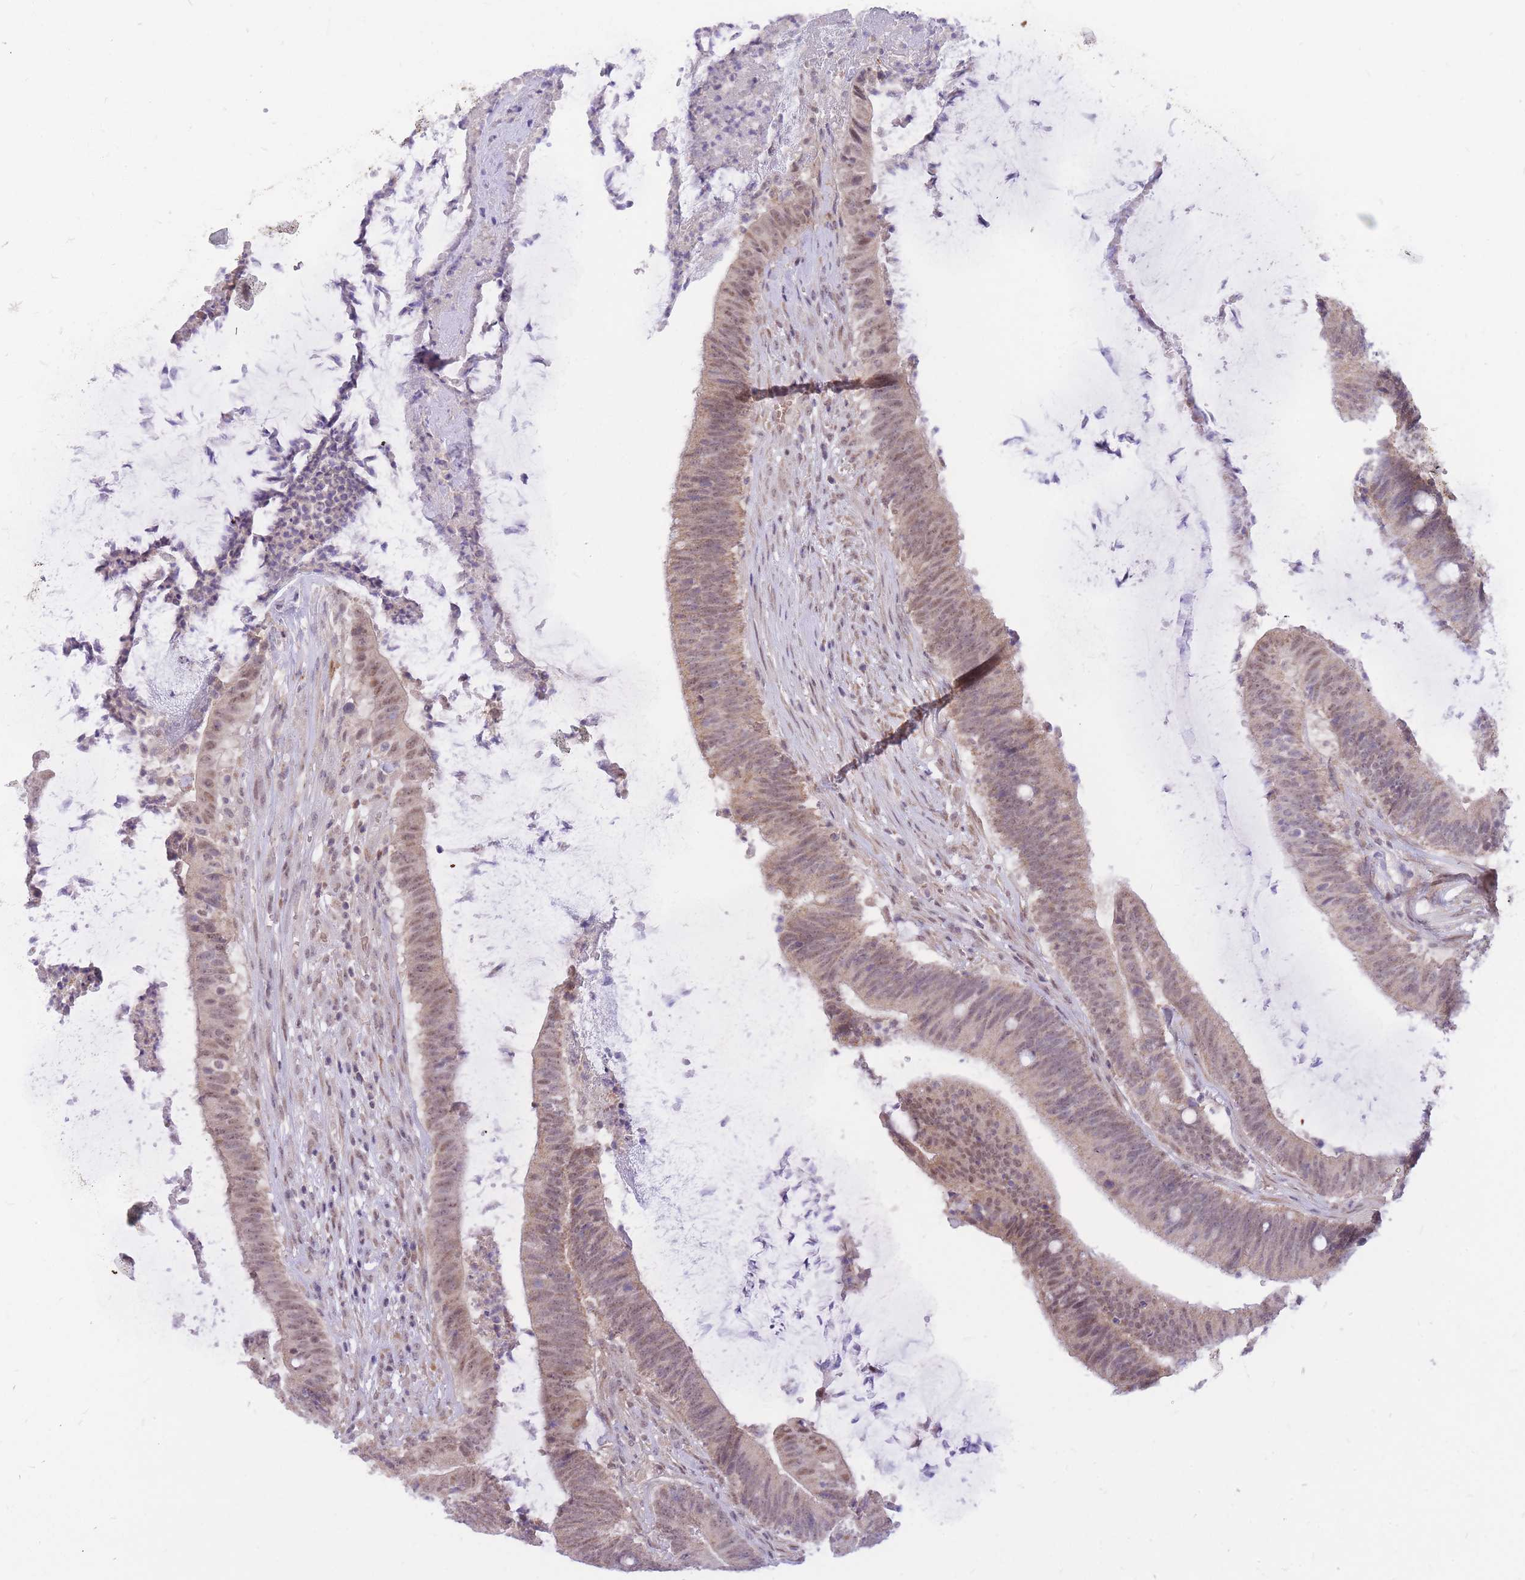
{"staining": {"intensity": "weak", "quantity": "25%-75%", "location": "nuclear"}, "tissue": "colorectal cancer", "cell_type": "Tumor cells", "image_type": "cancer", "snomed": [{"axis": "morphology", "description": "Adenocarcinoma, NOS"}, {"axis": "topography", "description": "Colon"}], "caption": "A high-resolution micrograph shows IHC staining of colorectal cancer, which displays weak nuclear staining in about 25%-75% of tumor cells.", "gene": "MINDY2", "patient": {"sex": "female", "age": 43}}